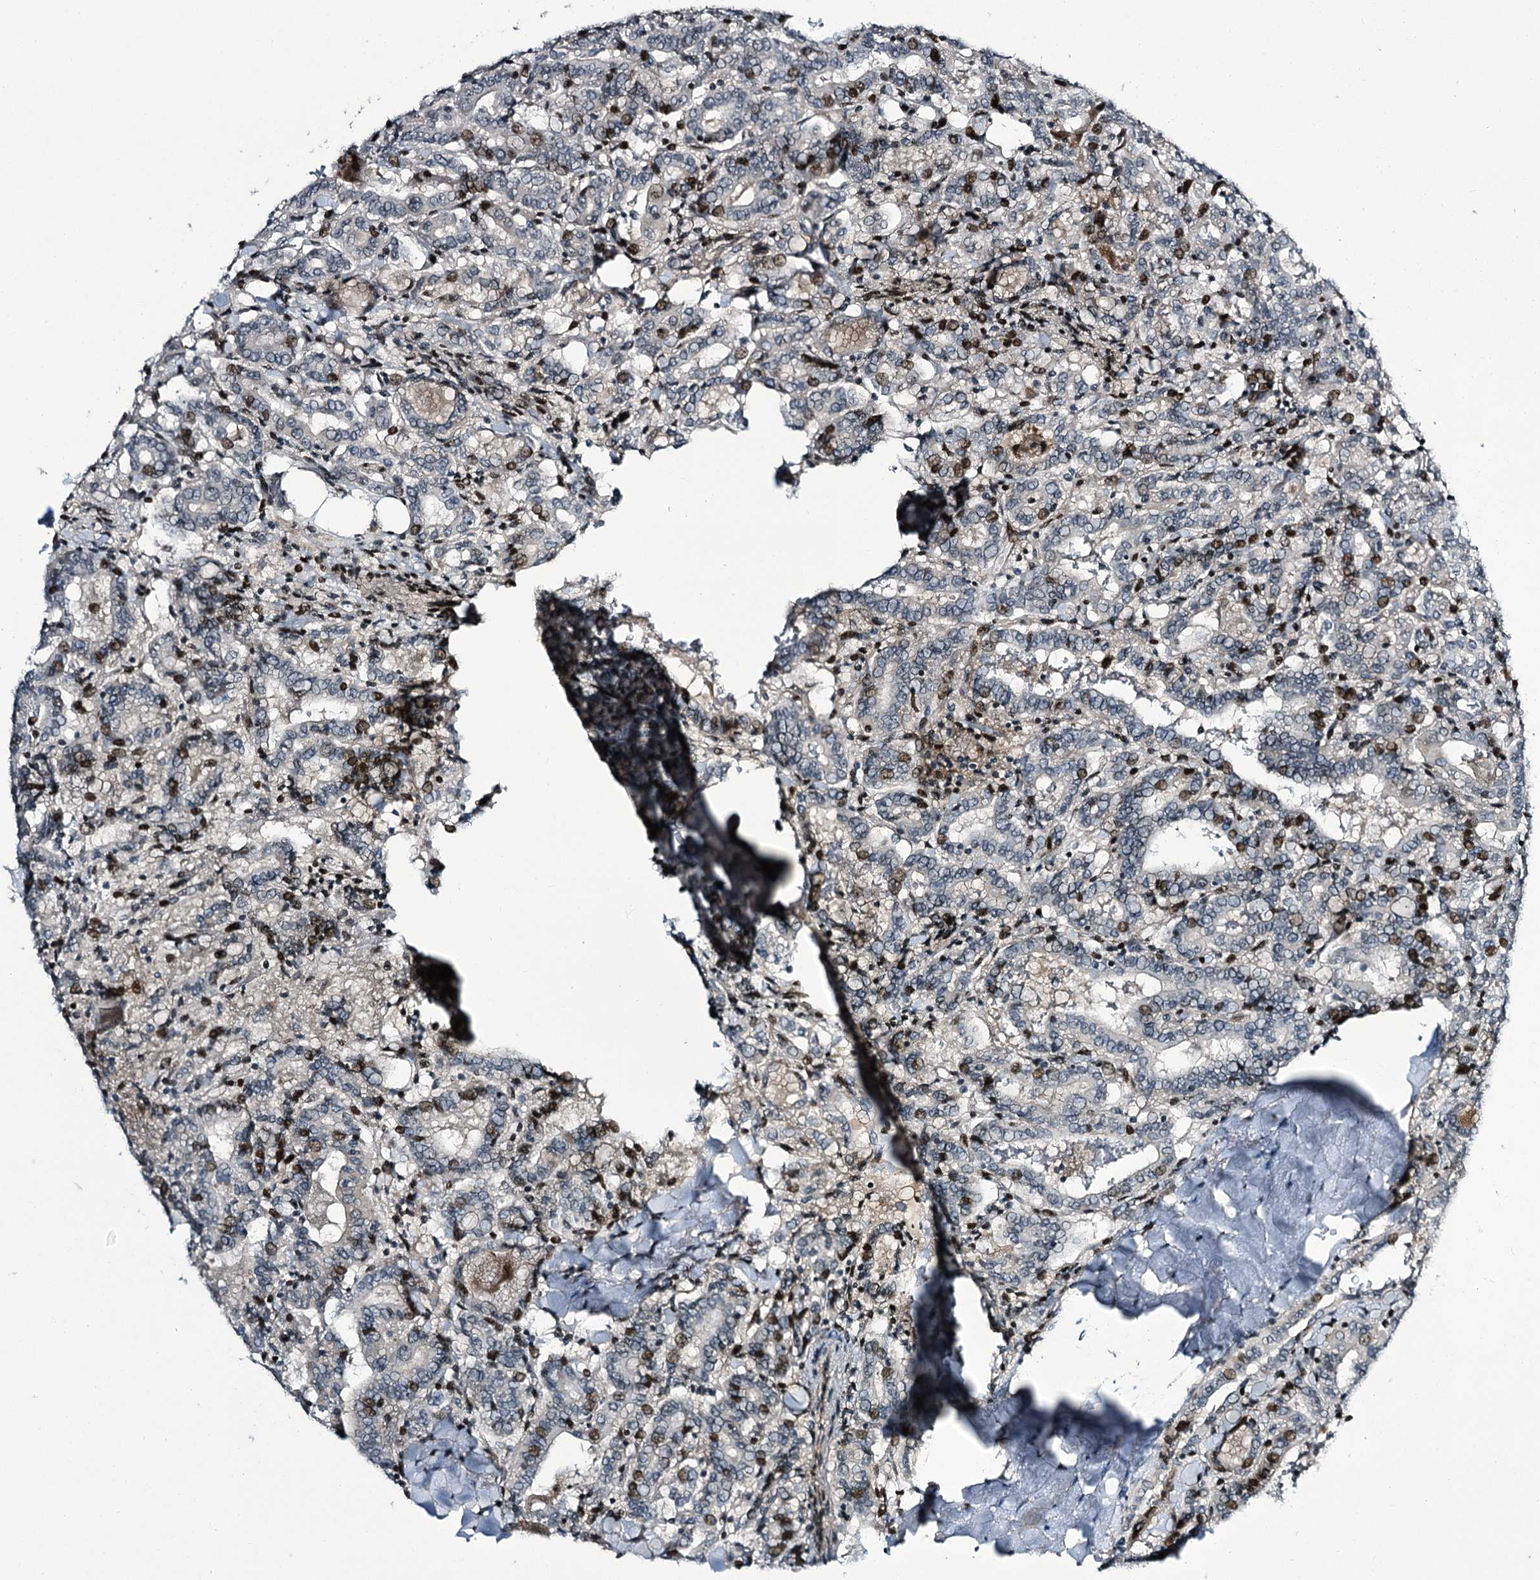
{"staining": {"intensity": "moderate", "quantity": "<25%", "location": "nuclear"}, "tissue": "thyroid cancer", "cell_type": "Tumor cells", "image_type": "cancer", "snomed": [{"axis": "morphology", "description": "Papillary adenocarcinoma, NOS"}, {"axis": "topography", "description": "Thyroid gland"}], "caption": "The immunohistochemical stain labels moderate nuclear staining in tumor cells of thyroid cancer tissue.", "gene": "ITFG2", "patient": {"sex": "female", "age": 72}}